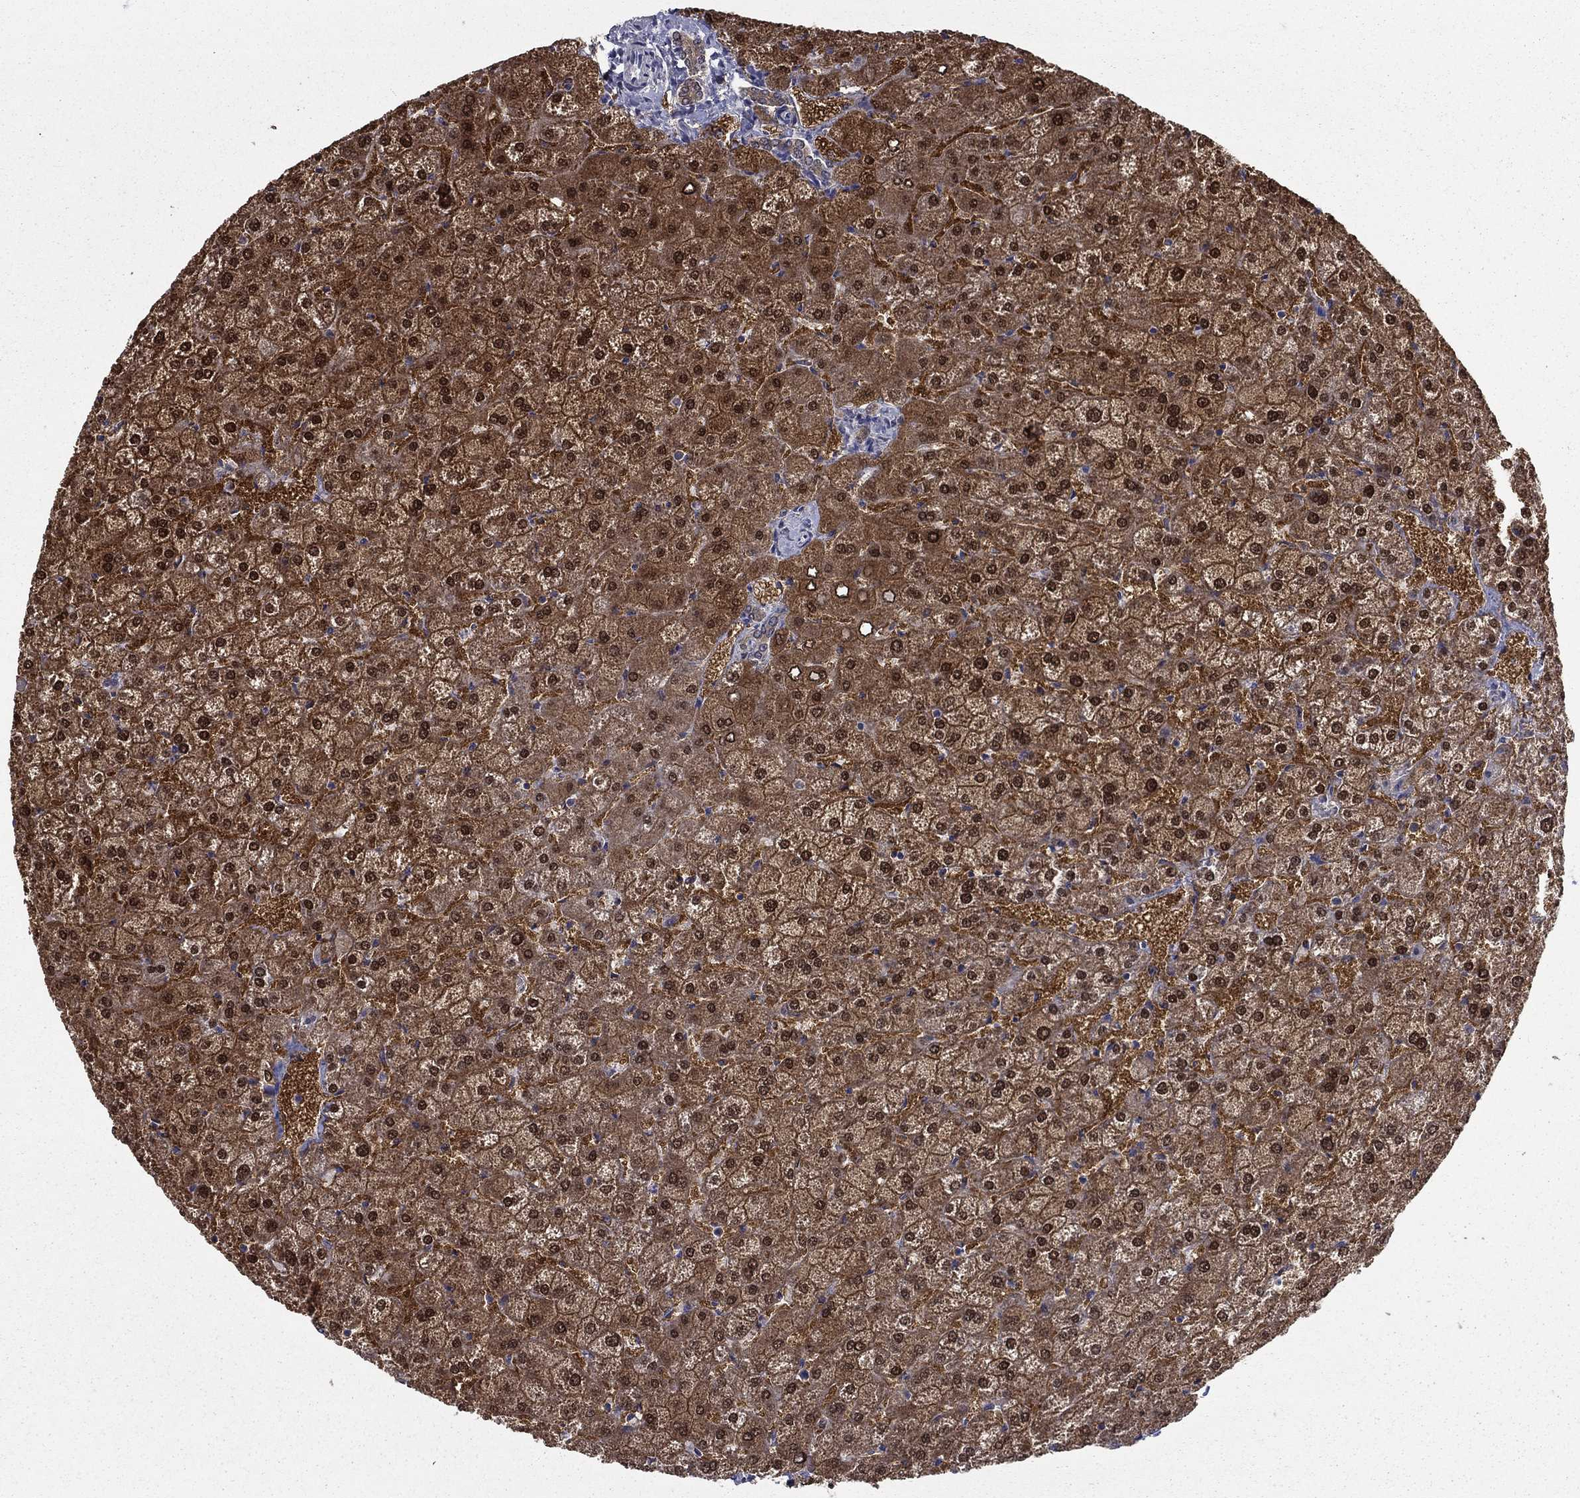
{"staining": {"intensity": "negative", "quantity": "none", "location": "none"}, "tissue": "liver", "cell_type": "Cholangiocytes", "image_type": "normal", "snomed": [{"axis": "morphology", "description": "Normal tissue, NOS"}, {"axis": "topography", "description": "Liver"}], "caption": "Cholangiocytes show no significant protein expression in normal liver. Brightfield microscopy of immunohistochemistry stained with DAB (3,3'-diaminobenzidine) (brown) and hematoxylin (blue), captured at high magnification.", "gene": "NIT2", "patient": {"sex": "female", "age": 32}}